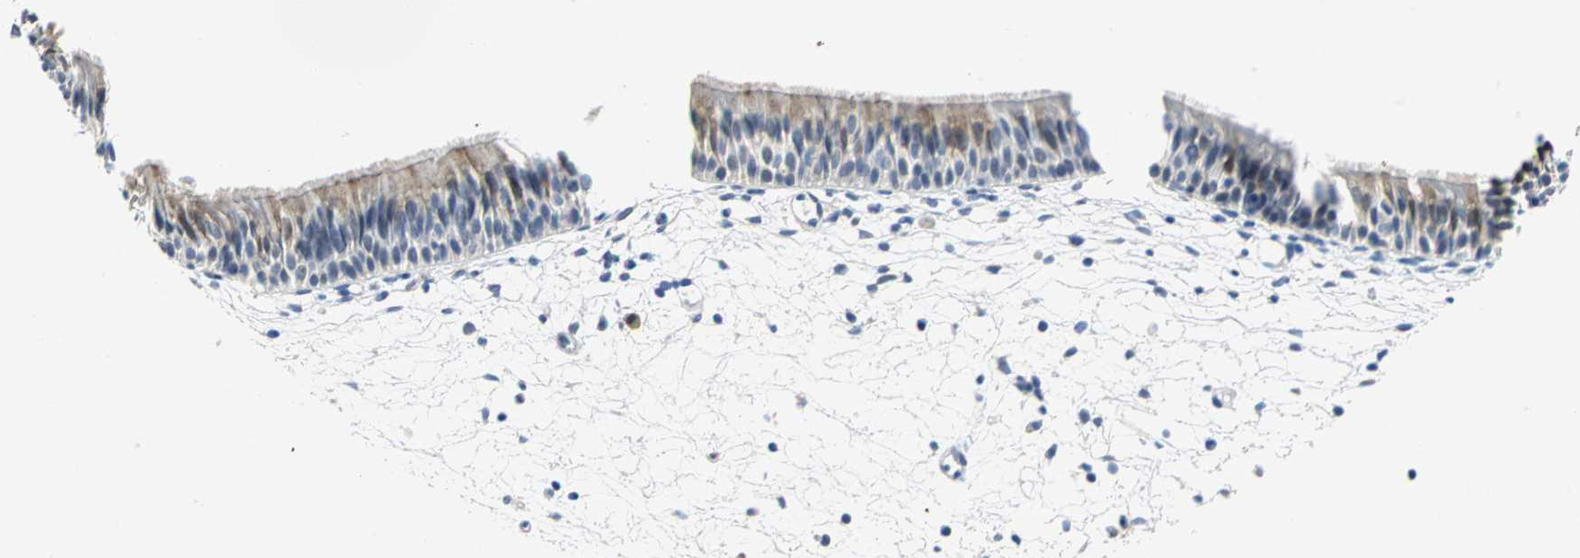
{"staining": {"intensity": "weak", "quantity": "<25%", "location": "cytoplasmic/membranous"}, "tissue": "nasopharynx", "cell_type": "Respiratory epithelial cells", "image_type": "normal", "snomed": [{"axis": "morphology", "description": "Normal tissue, NOS"}, {"axis": "topography", "description": "Nasopharynx"}], "caption": "The image demonstrates no staining of respiratory epithelial cells in unremarkable nasopharynx.", "gene": "PGM3", "patient": {"sex": "female", "age": 54}}